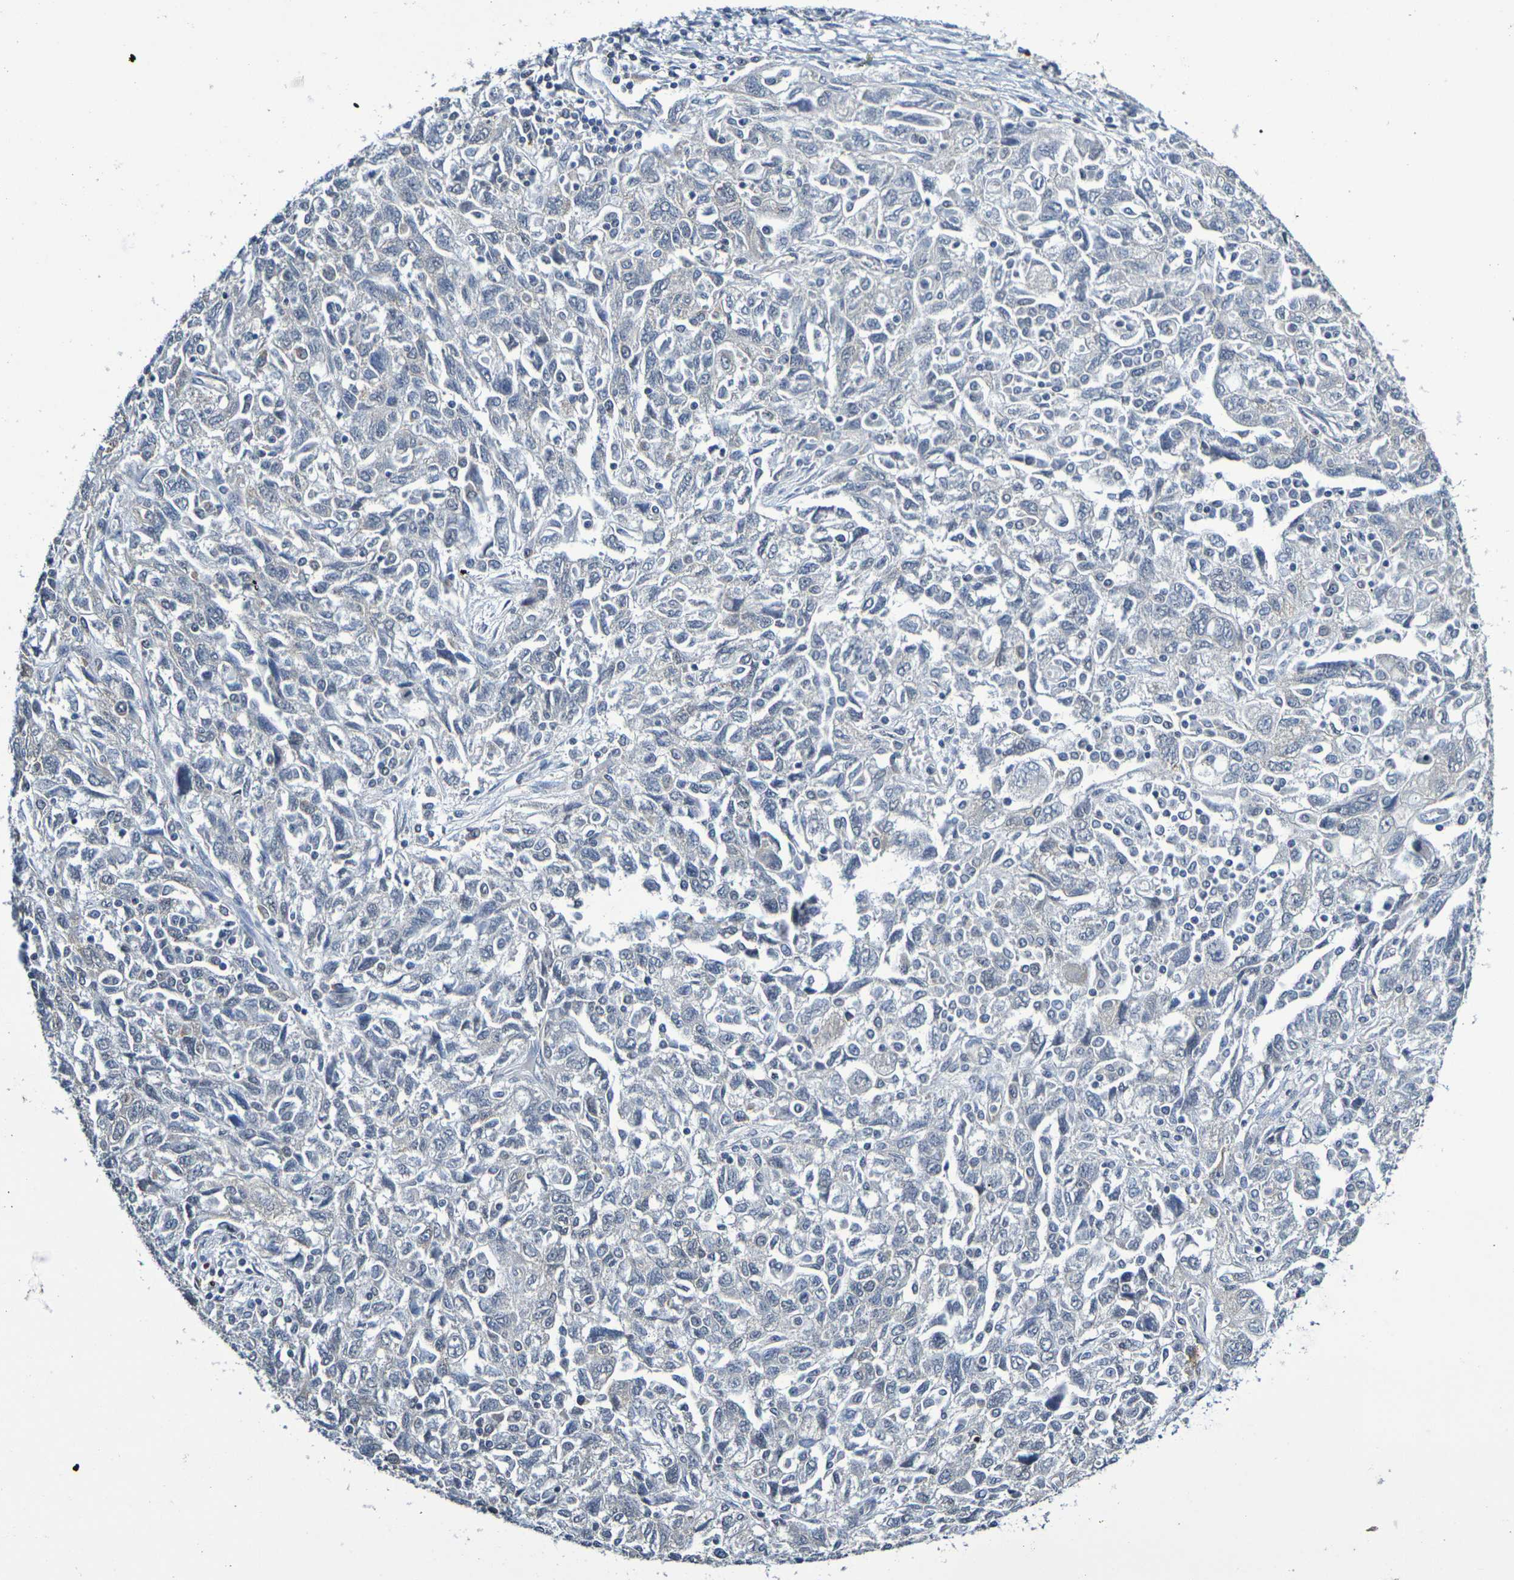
{"staining": {"intensity": "weak", "quantity": ">75%", "location": "cytoplasmic/membranous"}, "tissue": "ovarian cancer", "cell_type": "Tumor cells", "image_type": "cancer", "snomed": [{"axis": "morphology", "description": "Carcinoma, NOS"}, {"axis": "morphology", "description": "Cystadenocarcinoma, serous, NOS"}, {"axis": "topography", "description": "Ovary"}], "caption": "Ovarian cancer stained for a protein (brown) shows weak cytoplasmic/membranous positive positivity in about >75% of tumor cells.", "gene": "CHRNB1", "patient": {"sex": "female", "age": 69}}